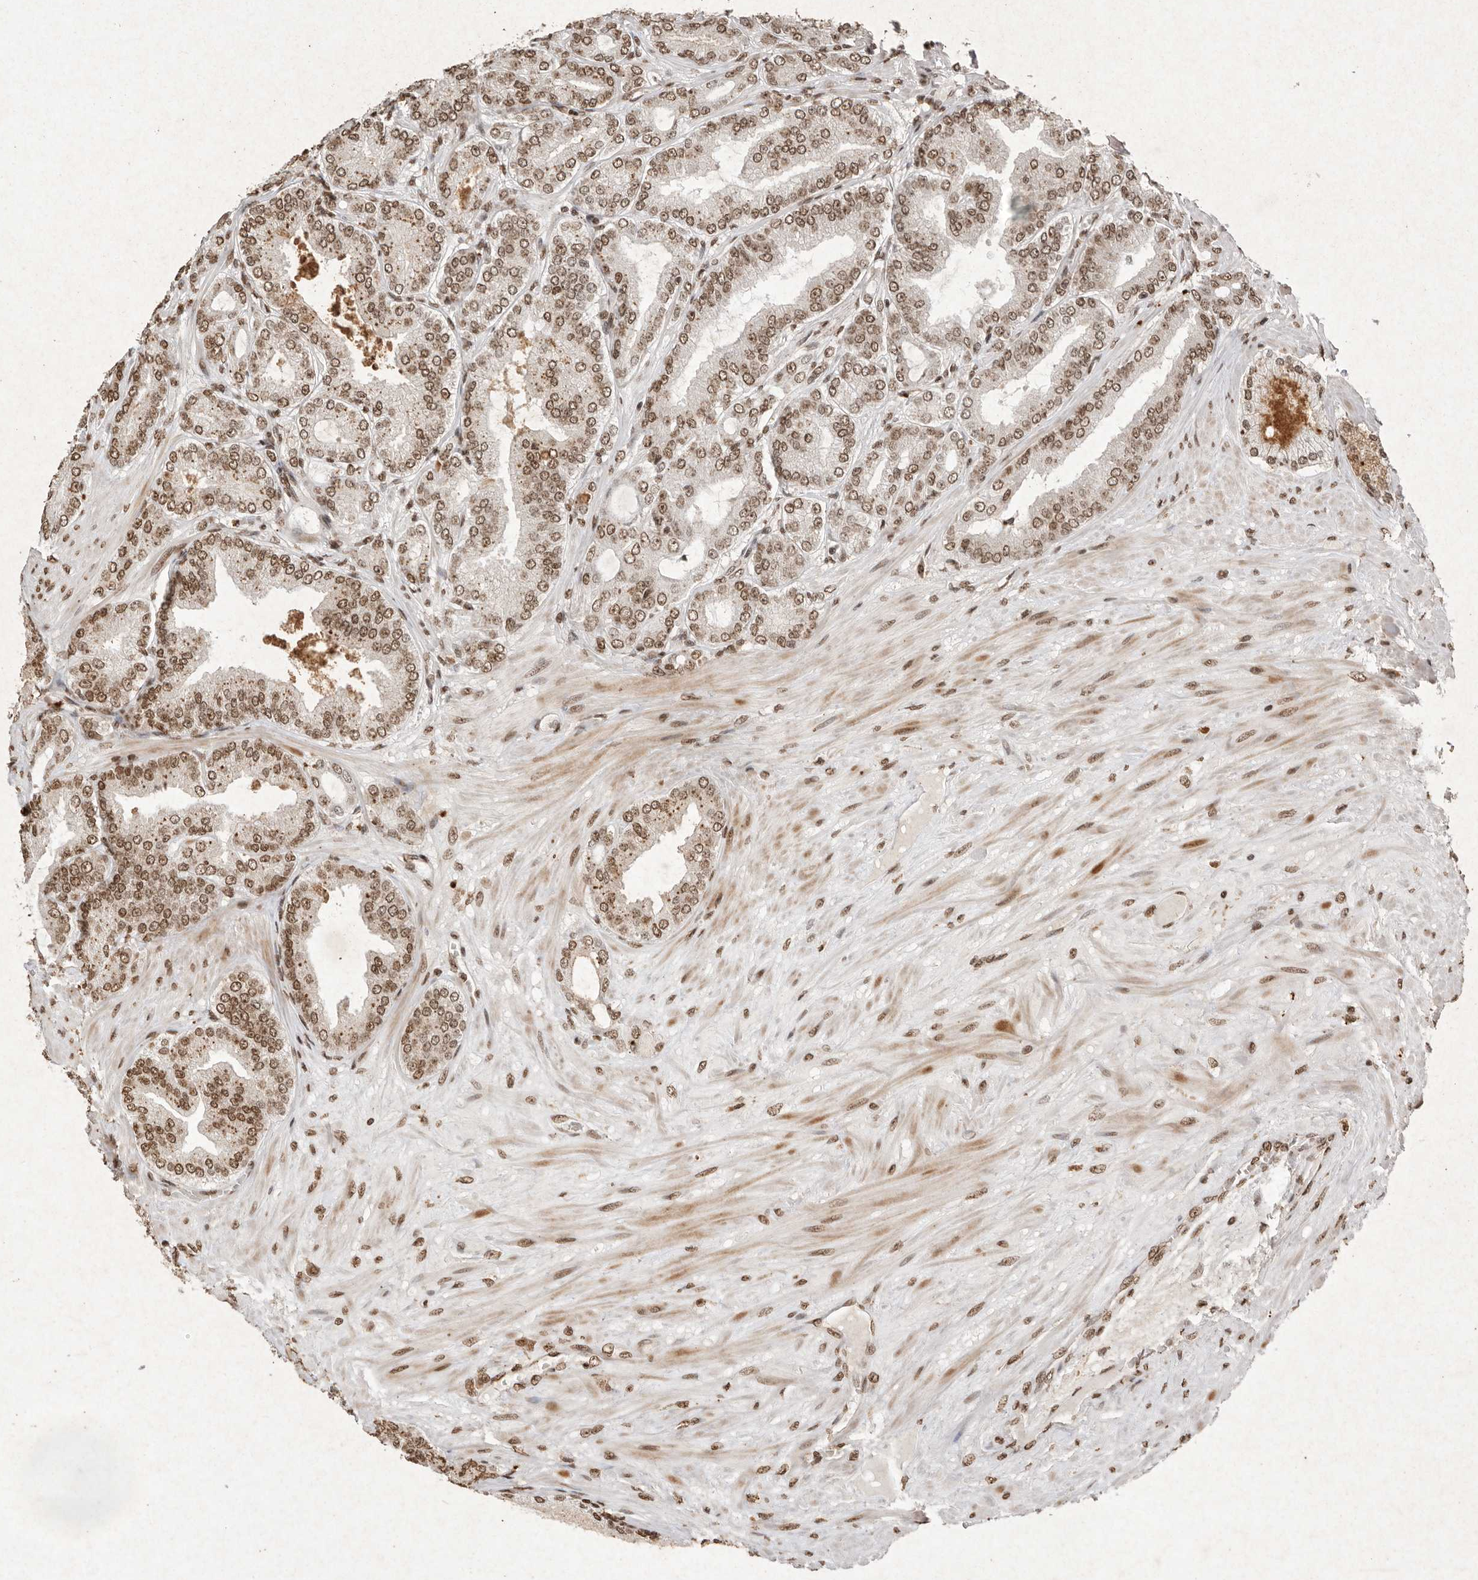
{"staining": {"intensity": "moderate", "quantity": ">75%", "location": "nuclear"}, "tissue": "prostate cancer", "cell_type": "Tumor cells", "image_type": "cancer", "snomed": [{"axis": "morphology", "description": "Adenocarcinoma, Low grade"}, {"axis": "topography", "description": "Prostate"}], "caption": "Prostate cancer tissue shows moderate nuclear expression in approximately >75% of tumor cells, visualized by immunohistochemistry.", "gene": "NKX3-2", "patient": {"sex": "male", "age": 63}}